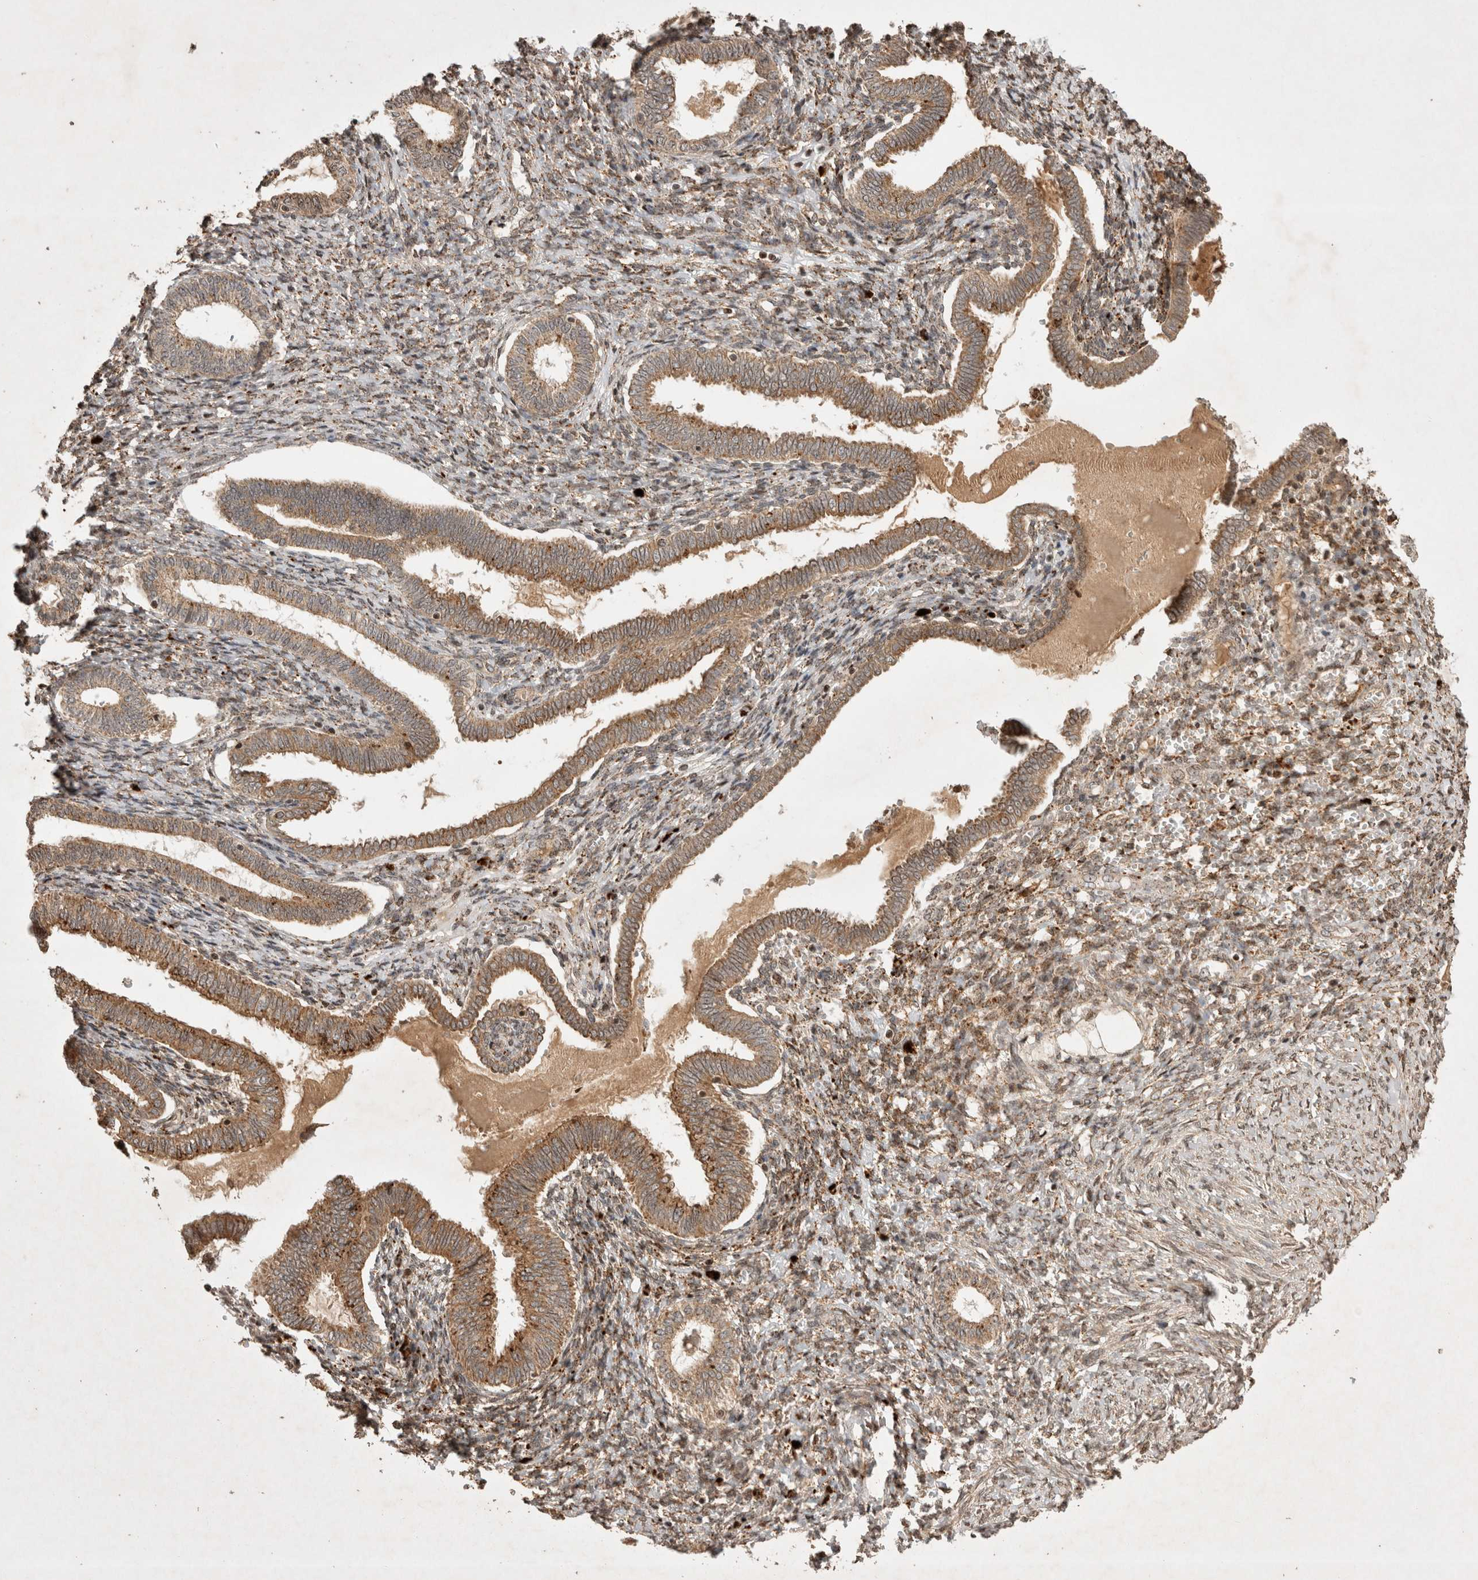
{"staining": {"intensity": "moderate", "quantity": "25%-75%", "location": "cytoplasmic/membranous"}, "tissue": "endometrium", "cell_type": "Cells in endometrial stroma", "image_type": "normal", "snomed": [{"axis": "morphology", "description": "Normal tissue, NOS"}, {"axis": "topography", "description": "Endometrium"}], "caption": "Moderate cytoplasmic/membranous expression is appreciated in approximately 25%-75% of cells in endometrial stroma in benign endometrium. (brown staining indicates protein expression, while blue staining denotes nuclei).", "gene": "FAM221A", "patient": {"sex": "female", "age": 77}}